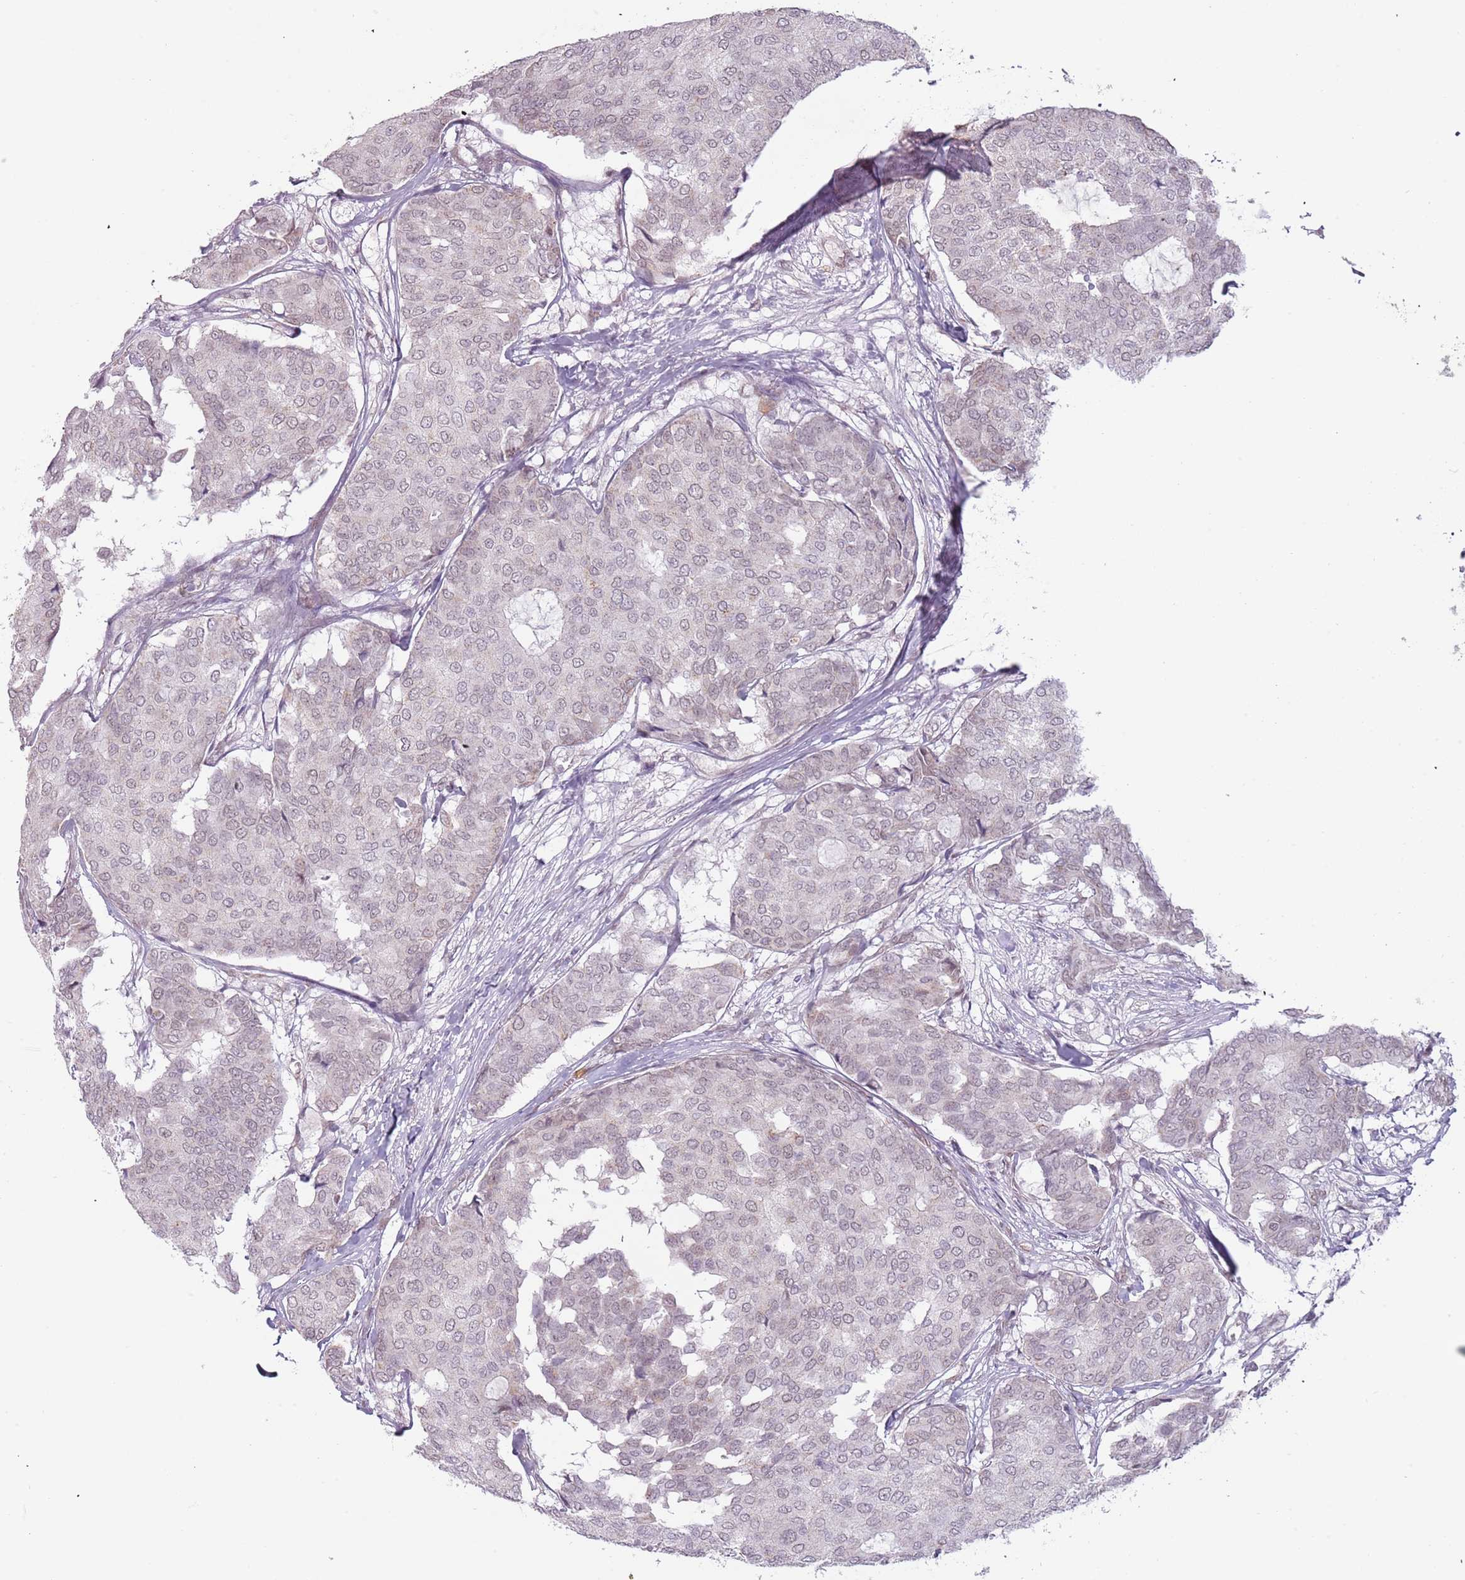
{"staining": {"intensity": "weak", "quantity": "<25%", "location": "nuclear"}, "tissue": "breast cancer", "cell_type": "Tumor cells", "image_type": "cancer", "snomed": [{"axis": "morphology", "description": "Duct carcinoma"}, {"axis": "topography", "description": "Breast"}], "caption": "IHC photomicrograph of neoplastic tissue: human breast cancer (intraductal carcinoma) stained with DAB displays no significant protein staining in tumor cells.", "gene": "REXO4", "patient": {"sex": "female", "age": 75}}